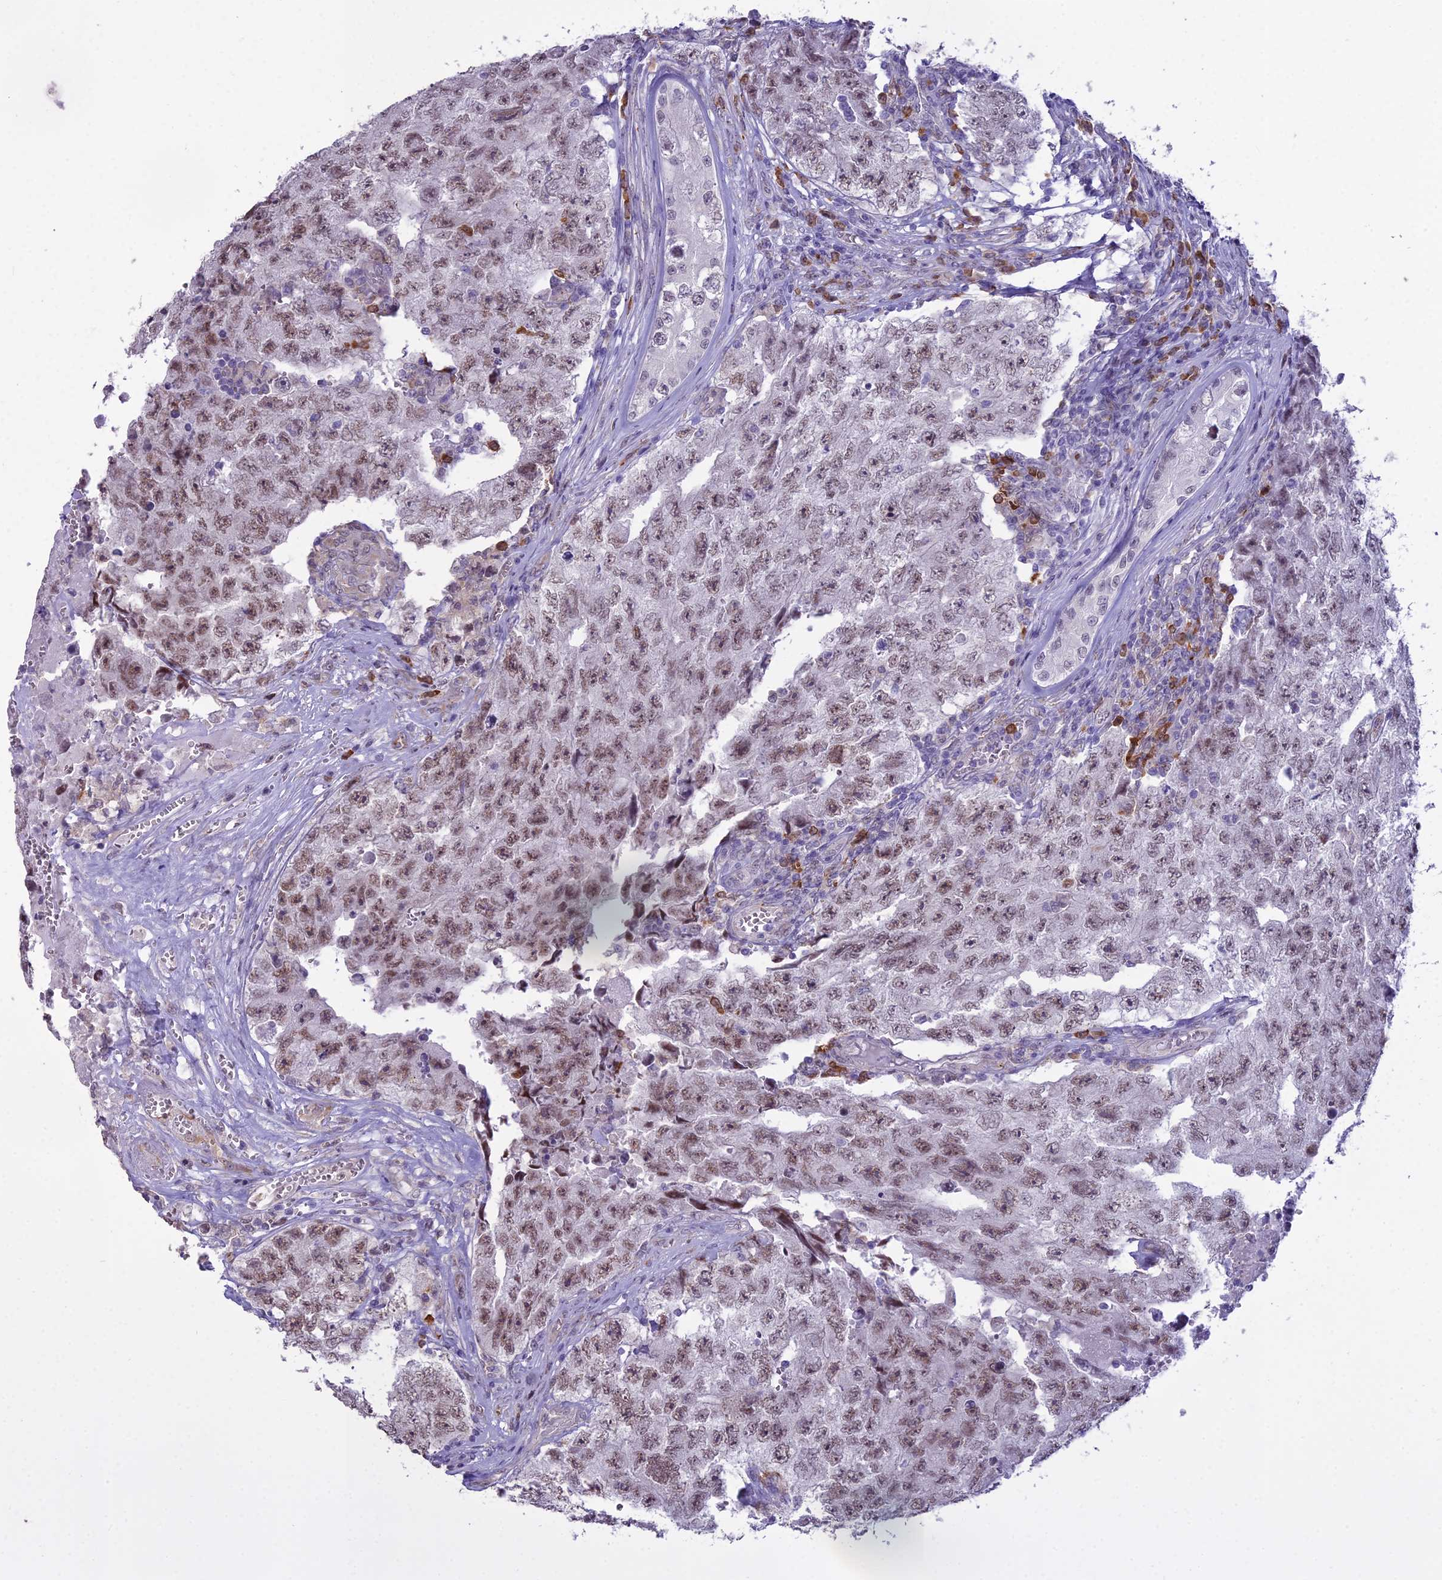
{"staining": {"intensity": "moderate", "quantity": "25%-75%", "location": "nuclear"}, "tissue": "testis cancer", "cell_type": "Tumor cells", "image_type": "cancer", "snomed": [{"axis": "morphology", "description": "Carcinoma, Embryonal, NOS"}, {"axis": "topography", "description": "Testis"}], "caption": "Protein expression analysis of embryonal carcinoma (testis) shows moderate nuclear expression in about 25%-75% of tumor cells. (brown staining indicates protein expression, while blue staining denotes nuclei).", "gene": "BLNK", "patient": {"sex": "male", "age": 17}}